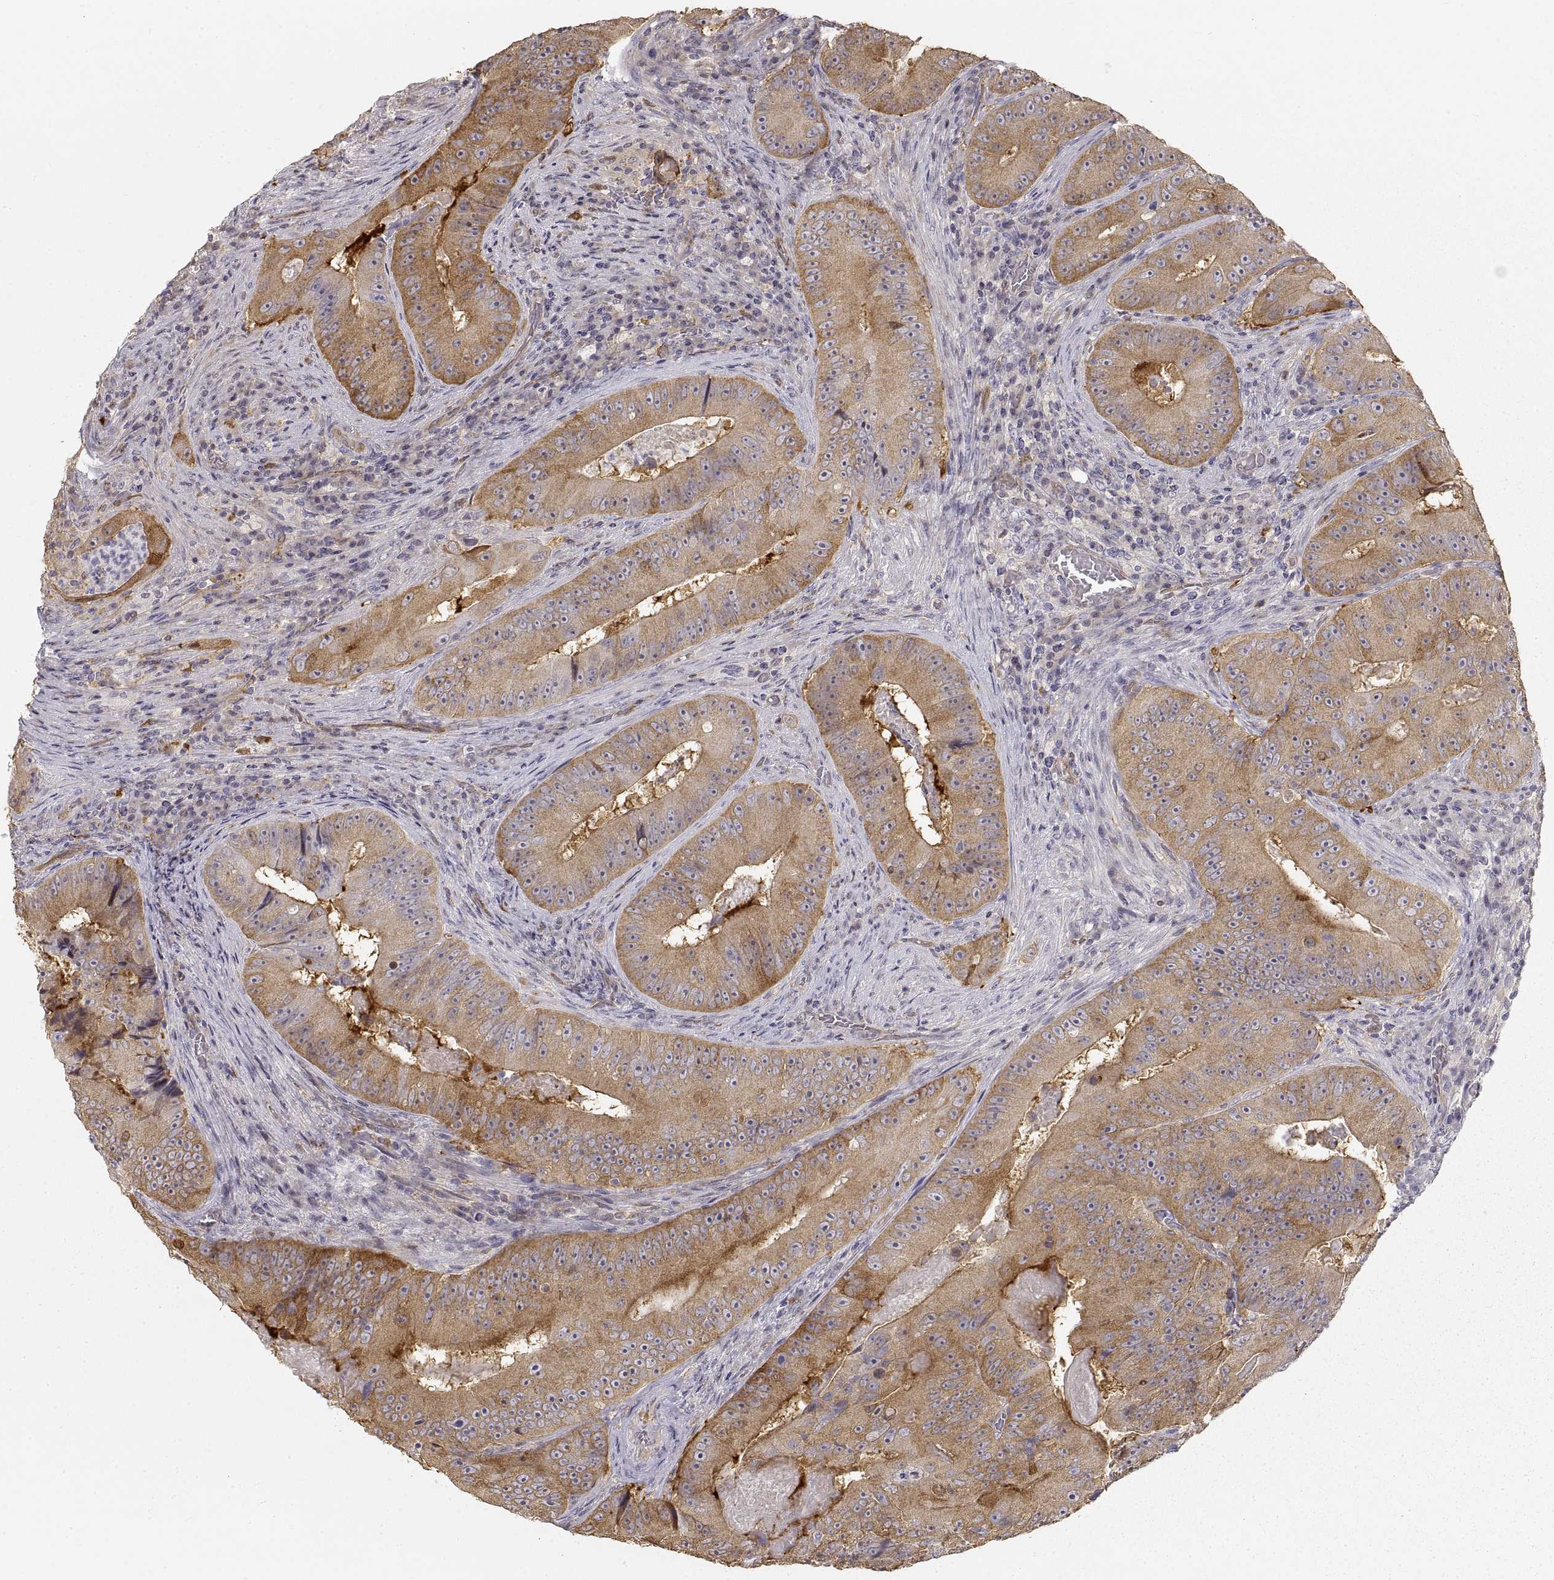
{"staining": {"intensity": "moderate", "quantity": "25%-75%", "location": "cytoplasmic/membranous"}, "tissue": "colorectal cancer", "cell_type": "Tumor cells", "image_type": "cancer", "snomed": [{"axis": "morphology", "description": "Adenocarcinoma, NOS"}, {"axis": "topography", "description": "Colon"}], "caption": "Protein expression analysis of colorectal cancer (adenocarcinoma) shows moderate cytoplasmic/membranous staining in about 25%-75% of tumor cells. Nuclei are stained in blue.", "gene": "HSP90AB1", "patient": {"sex": "female", "age": 86}}